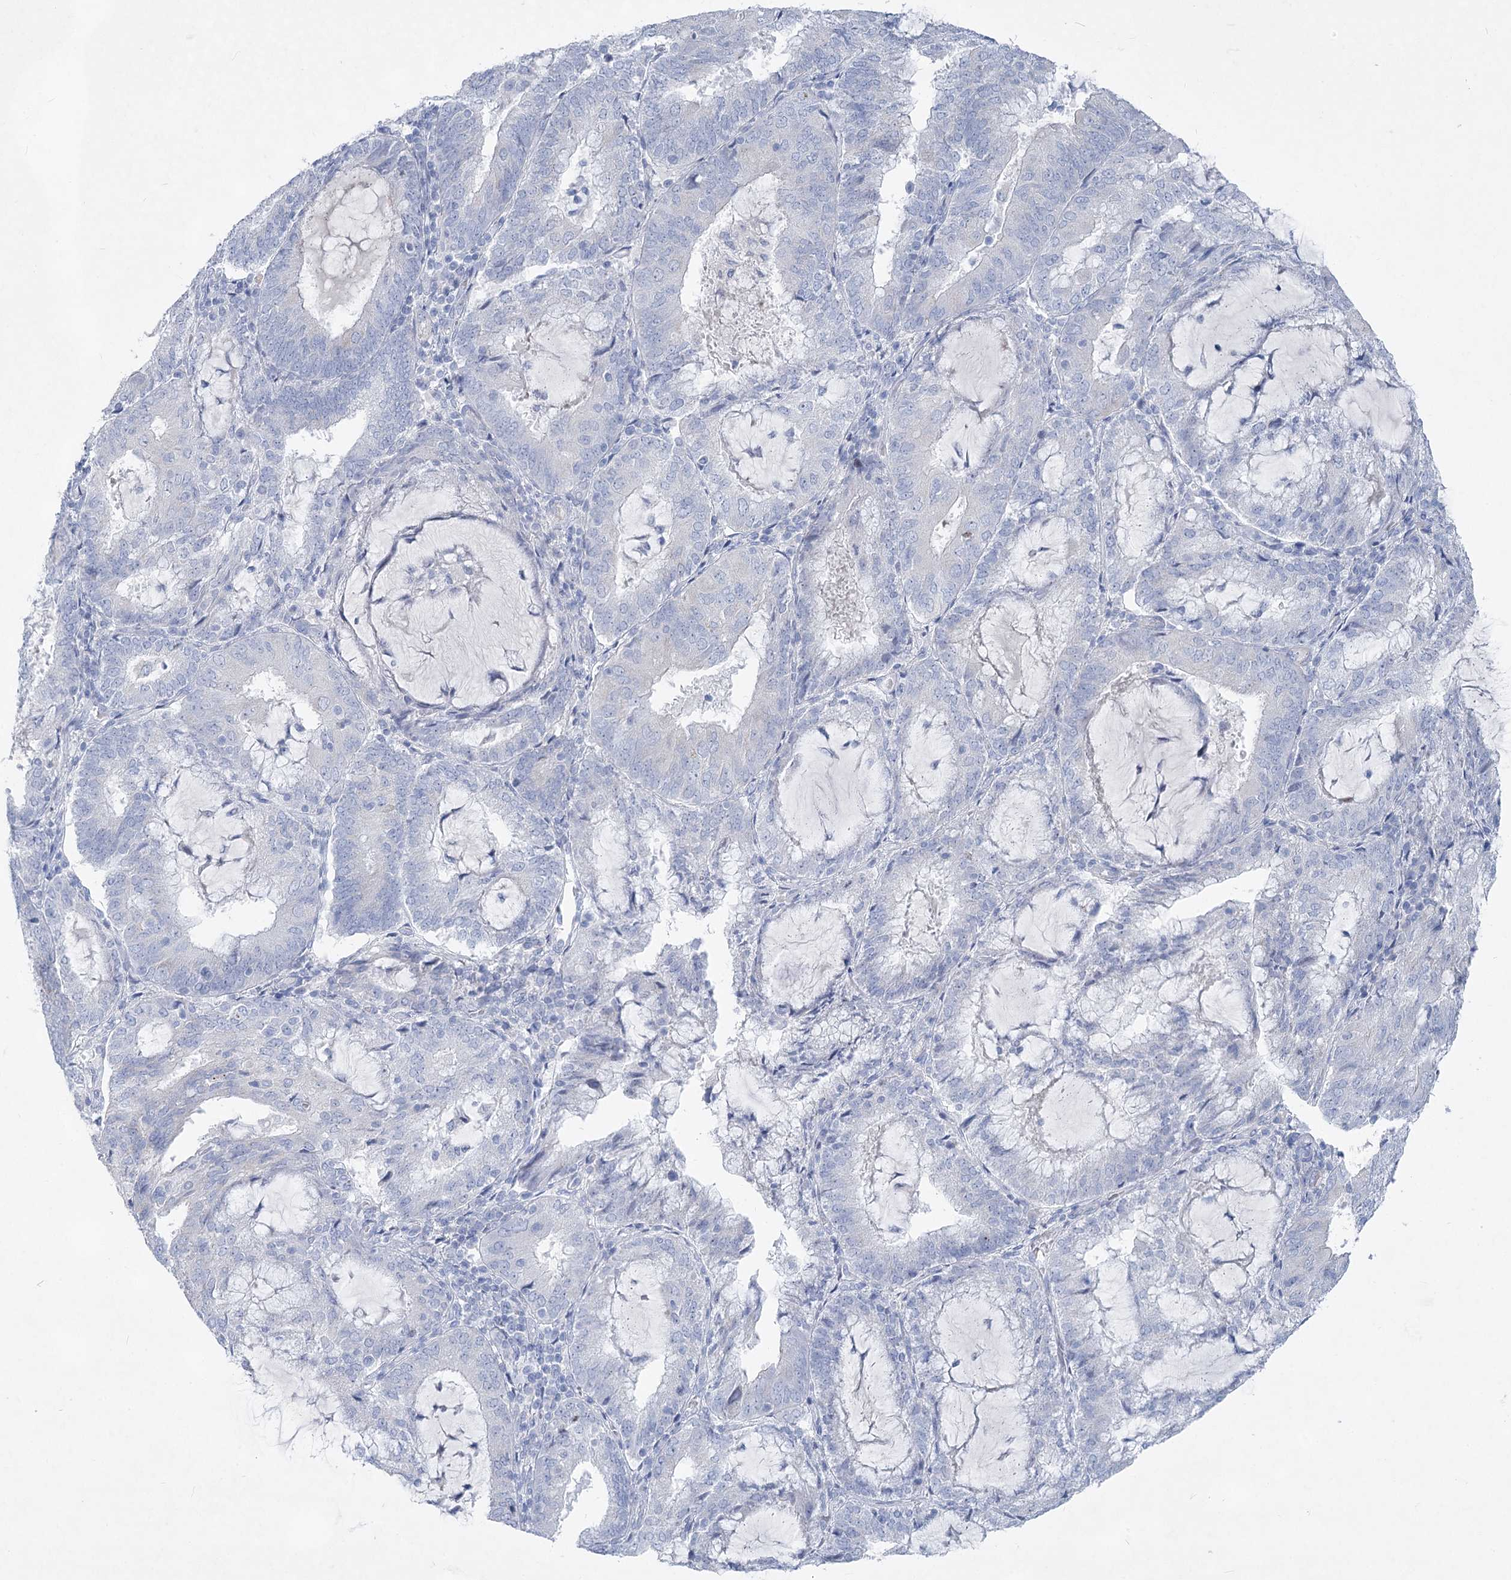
{"staining": {"intensity": "negative", "quantity": "none", "location": "none"}, "tissue": "endometrial cancer", "cell_type": "Tumor cells", "image_type": "cancer", "snomed": [{"axis": "morphology", "description": "Adenocarcinoma, NOS"}, {"axis": "topography", "description": "Endometrium"}], "caption": "High power microscopy micrograph of an IHC micrograph of endometrial cancer (adenocarcinoma), revealing no significant expression in tumor cells.", "gene": "WDR74", "patient": {"sex": "female", "age": 81}}